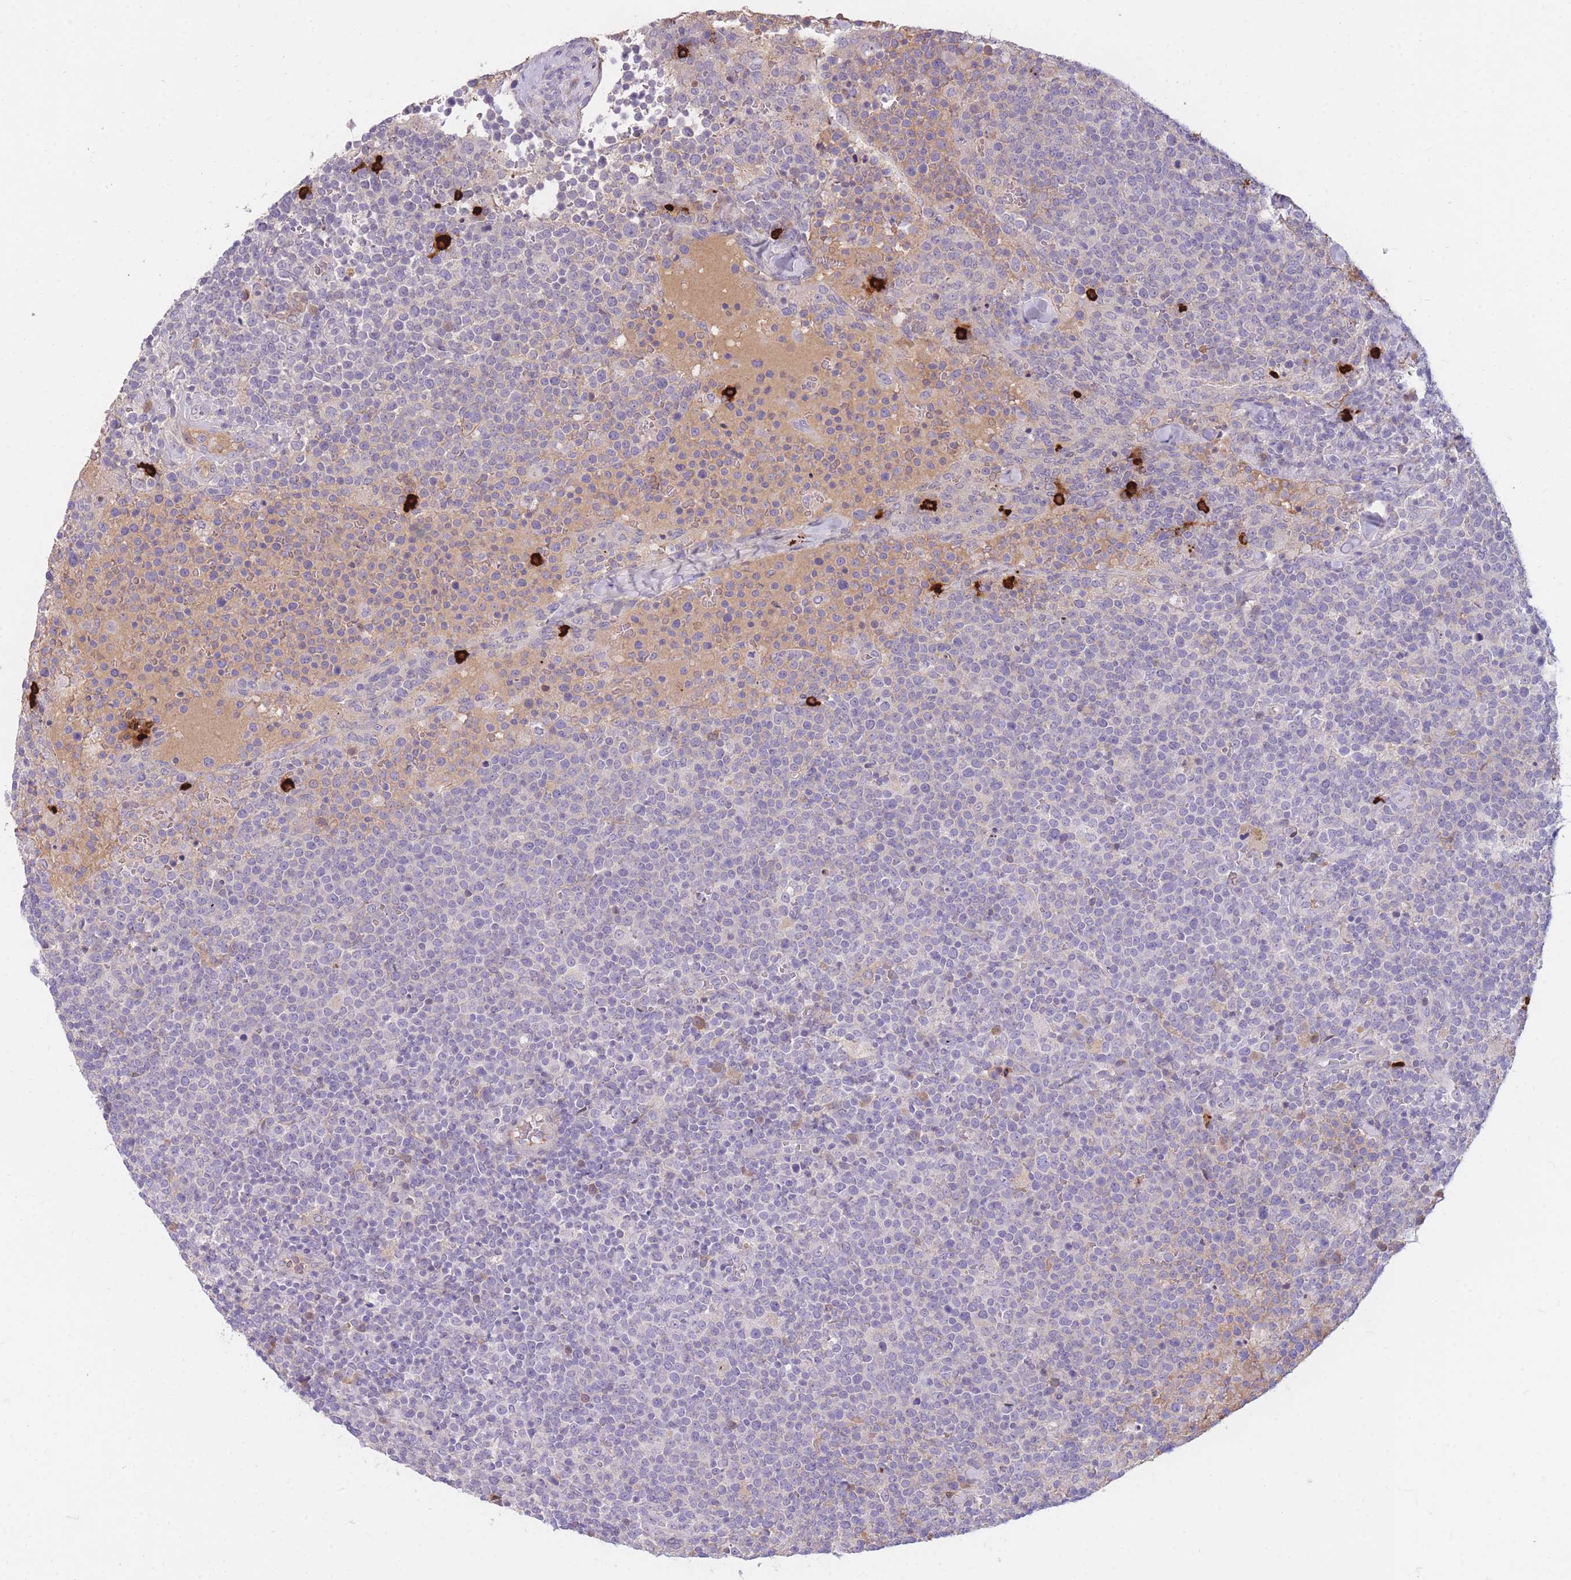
{"staining": {"intensity": "negative", "quantity": "none", "location": "none"}, "tissue": "lymphoma", "cell_type": "Tumor cells", "image_type": "cancer", "snomed": [{"axis": "morphology", "description": "Malignant lymphoma, non-Hodgkin's type, High grade"}, {"axis": "topography", "description": "Lymph node"}], "caption": "Lymphoma was stained to show a protein in brown. There is no significant staining in tumor cells. (Stains: DAB (3,3'-diaminobenzidine) immunohistochemistry (IHC) with hematoxylin counter stain, Microscopy: brightfield microscopy at high magnification).", "gene": "TPSD1", "patient": {"sex": "male", "age": 61}}